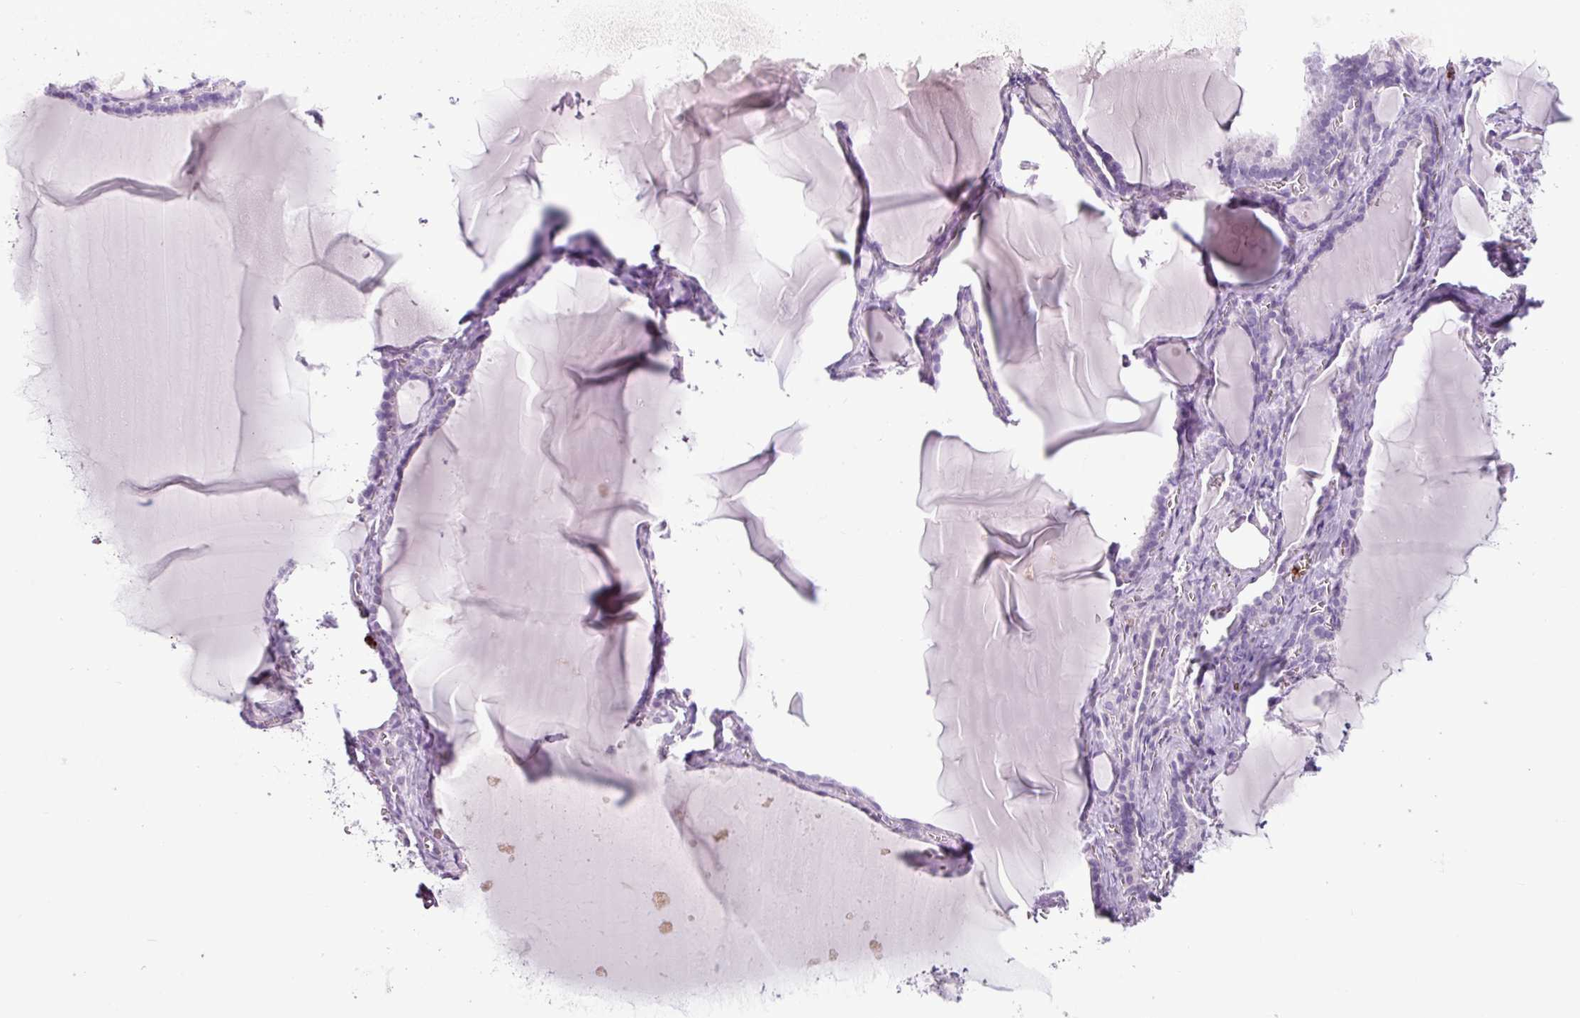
{"staining": {"intensity": "negative", "quantity": "none", "location": "none"}, "tissue": "thyroid gland", "cell_type": "Glandular cells", "image_type": "normal", "snomed": [{"axis": "morphology", "description": "Normal tissue, NOS"}, {"axis": "topography", "description": "Thyroid gland"}], "caption": "An immunohistochemistry (IHC) micrograph of unremarkable thyroid gland is shown. There is no staining in glandular cells of thyroid gland. Brightfield microscopy of immunohistochemistry (IHC) stained with DAB (3,3'-diaminobenzidine) (brown) and hematoxylin (blue), captured at high magnification.", "gene": "TMEM178A", "patient": {"sex": "female", "age": 49}}